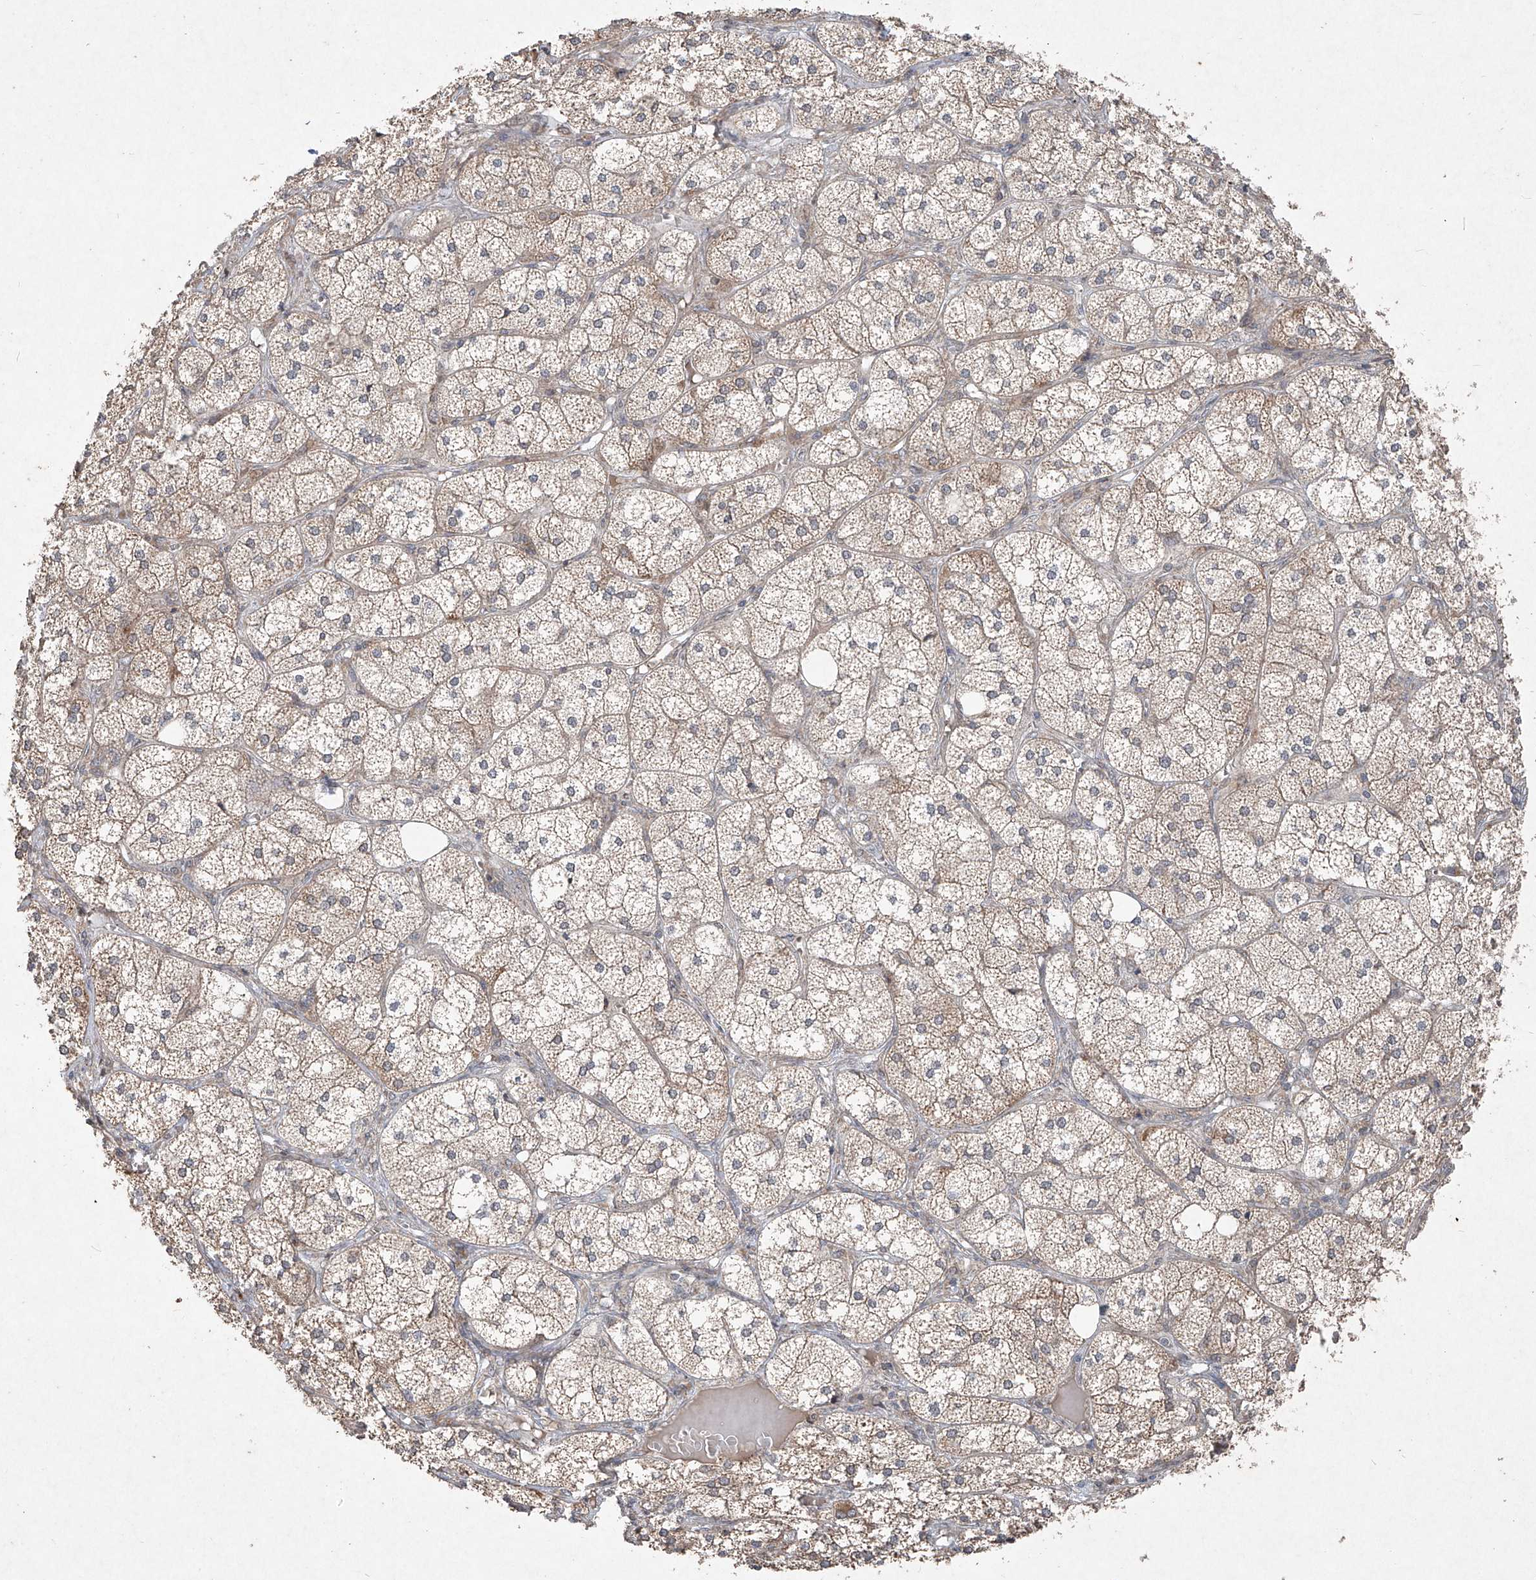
{"staining": {"intensity": "strong", "quantity": "25%-75%", "location": "cytoplasmic/membranous"}, "tissue": "adrenal gland", "cell_type": "Glandular cells", "image_type": "normal", "snomed": [{"axis": "morphology", "description": "Normal tissue, NOS"}, {"axis": "topography", "description": "Adrenal gland"}], "caption": "Human adrenal gland stained for a protein (brown) exhibits strong cytoplasmic/membranous positive expression in approximately 25%-75% of glandular cells.", "gene": "ABCD3", "patient": {"sex": "female", "age": 61}}